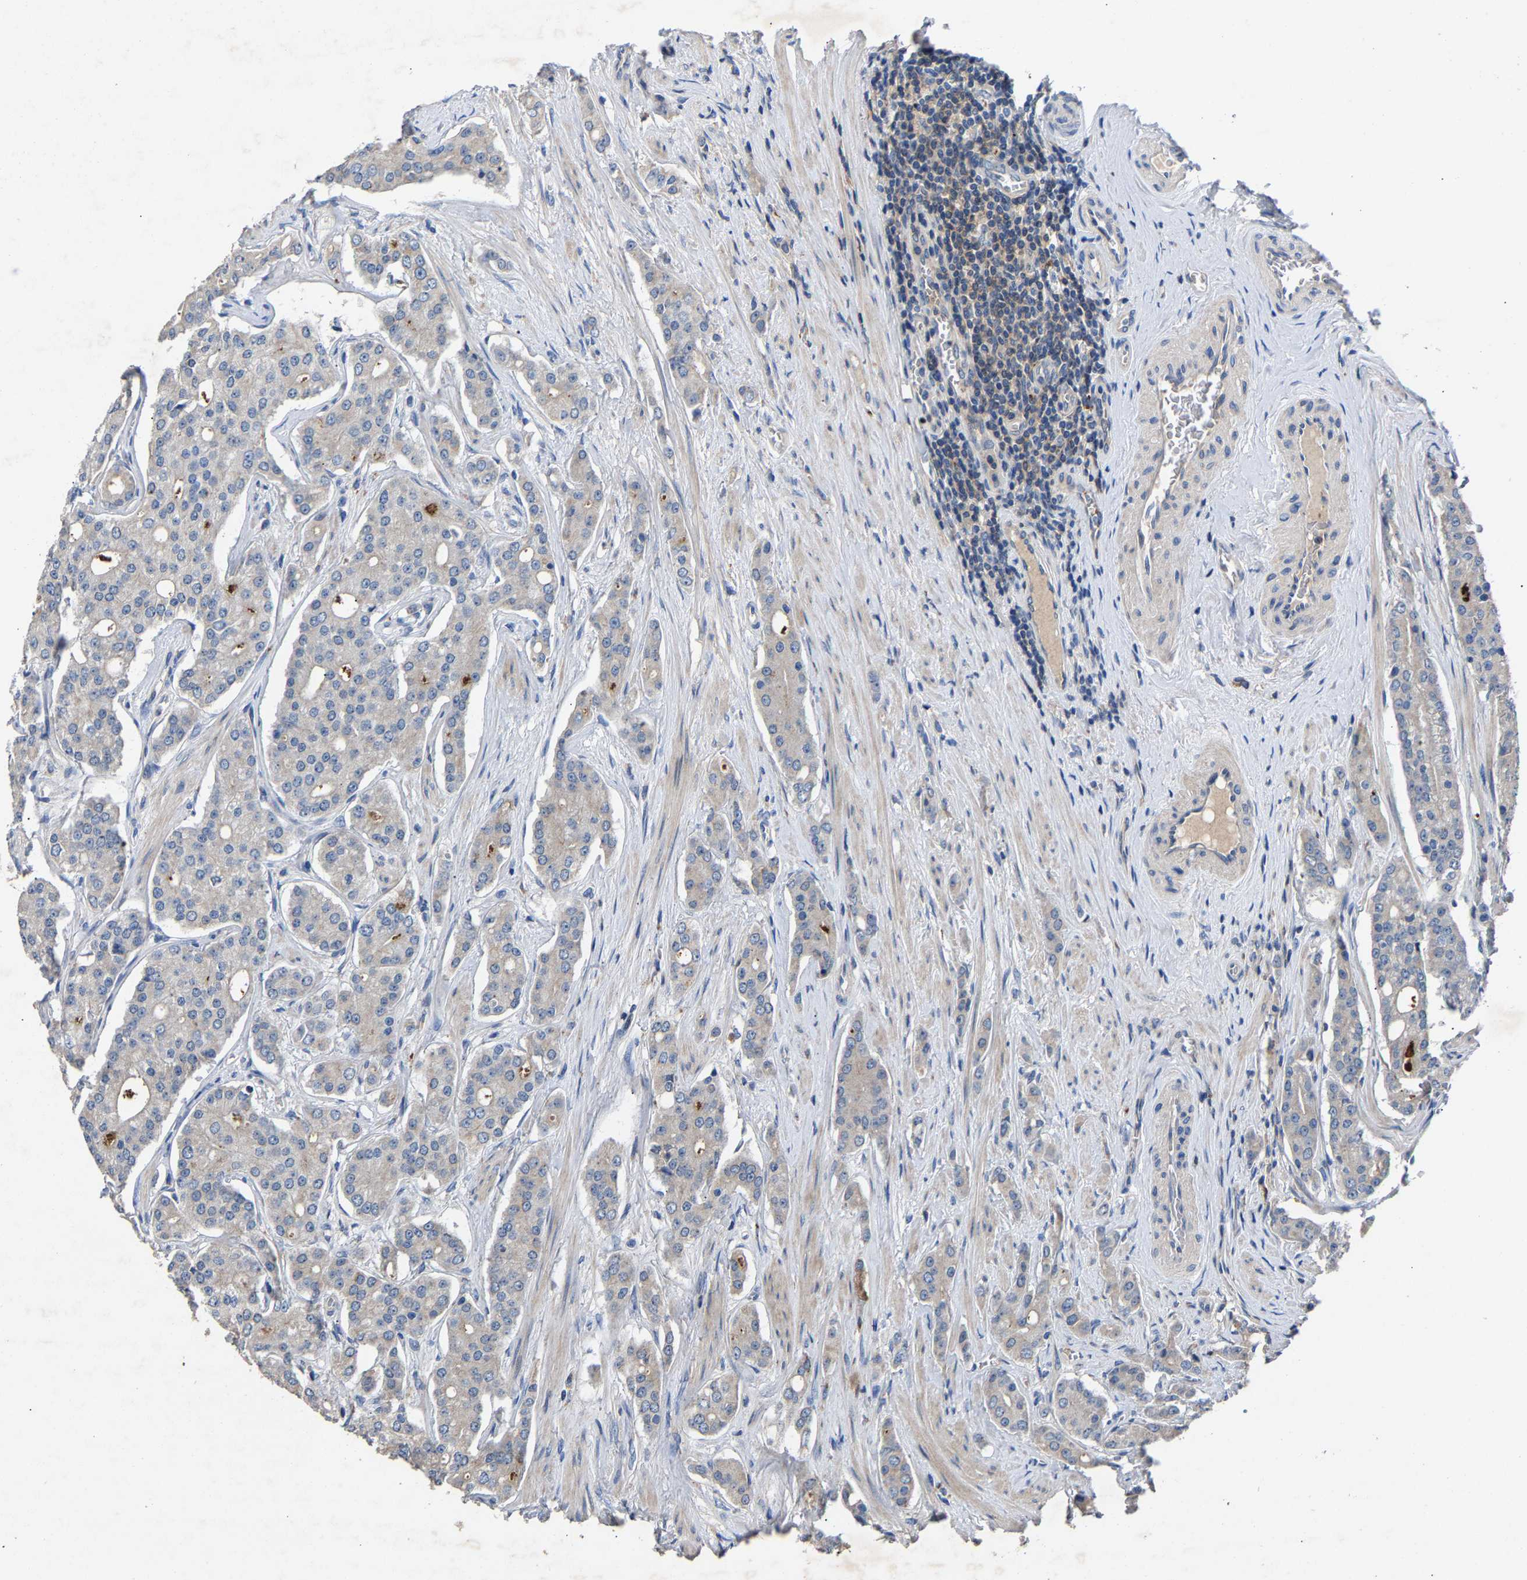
{"staining": {"intensity": "negative", "quantity": "none", "location": "none"}, "tissue": "prostate cancer", "cell_type": "Tumor cells", "image_type": "cancer", "snomed": [{"axis": "morphology", "description": "Adenocarcinoma, High grade"}, {"axis": "topography", "description": "Prostate"}], "caption": "IHC of prostate adenocarcinoma (high-grade) reveals no positivity in tumor cells.", "gene": "CCDC171", "patient": {"sex": "male", "age": 71}}